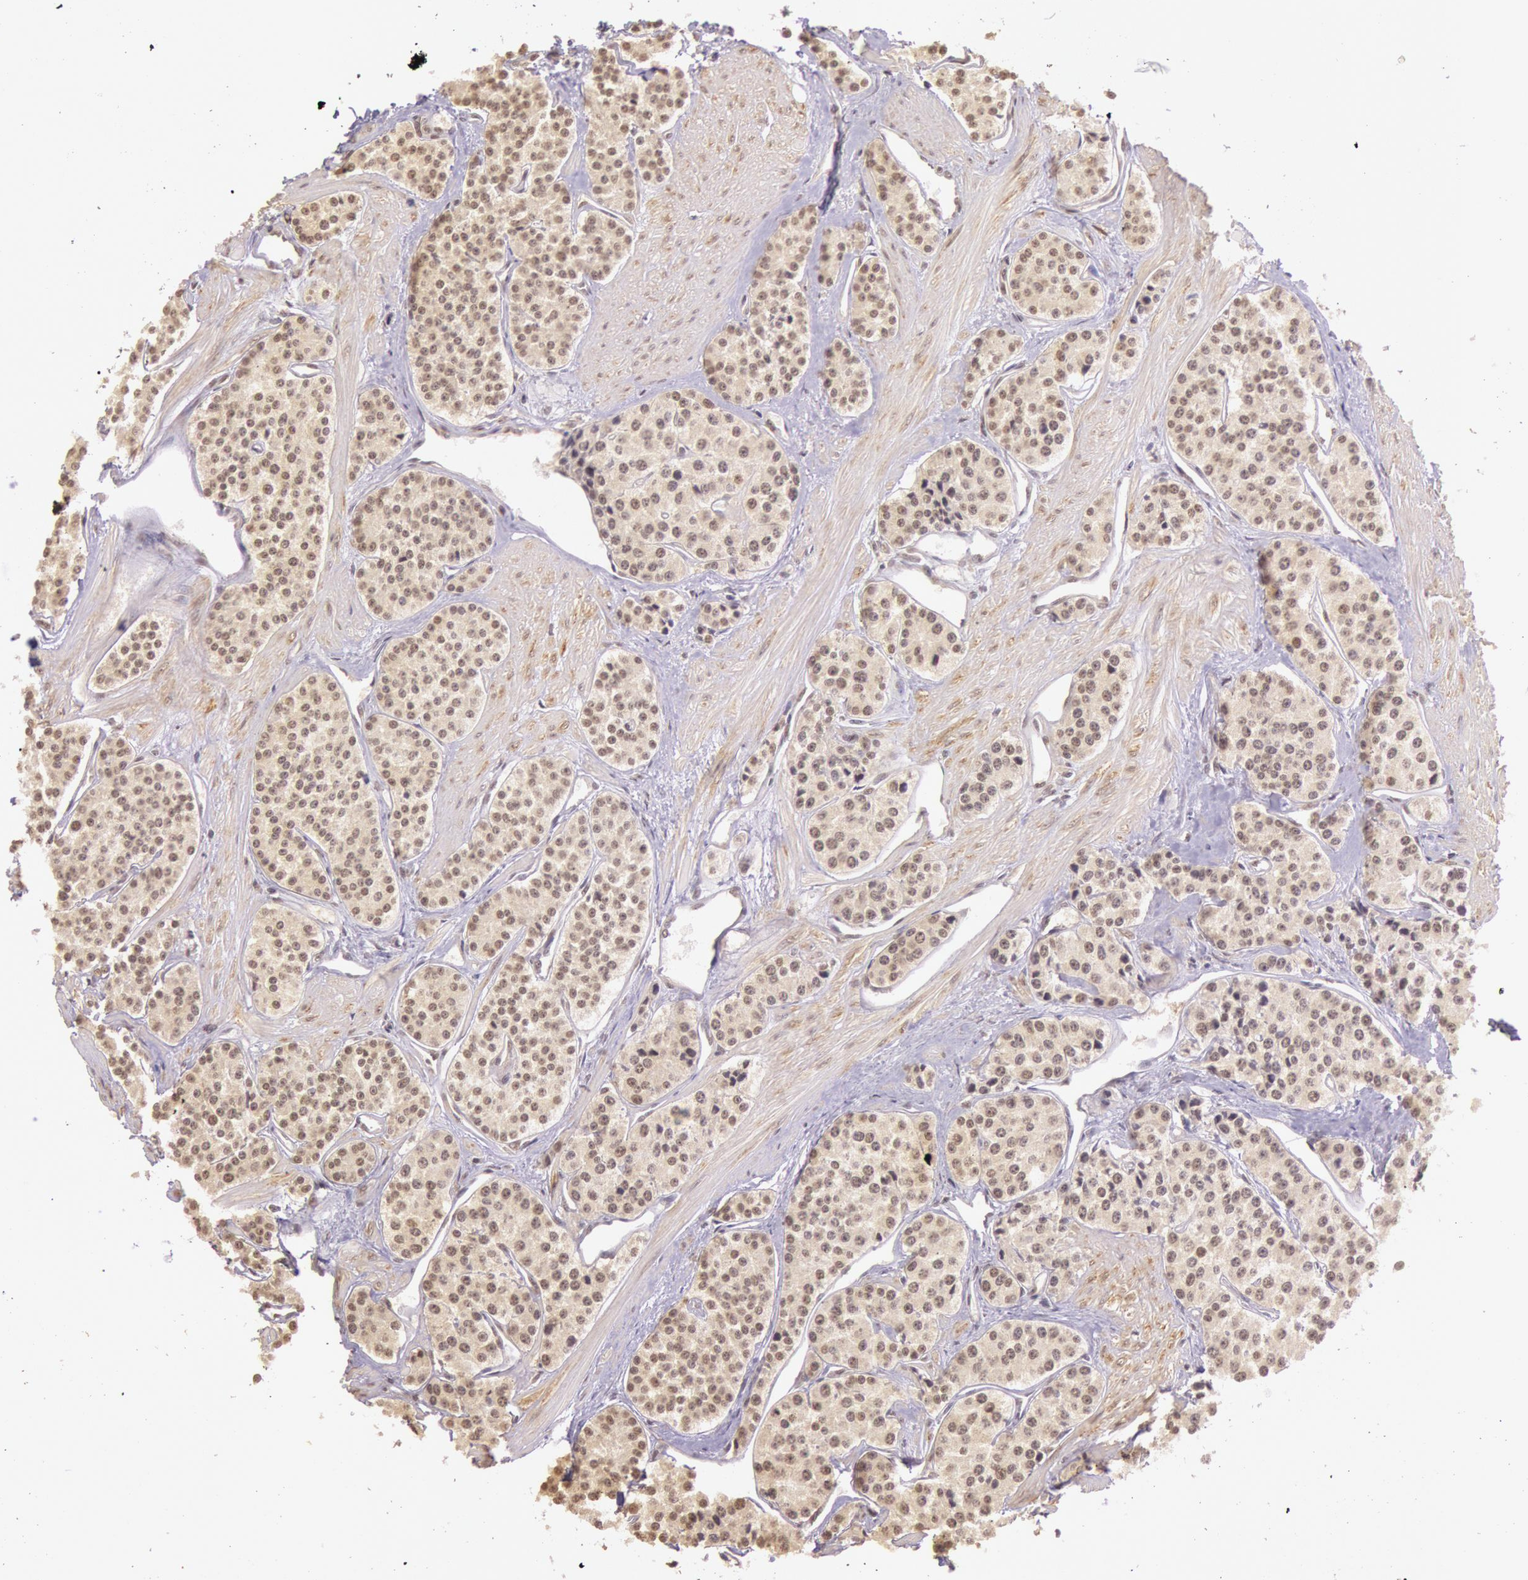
{"staining": {"intensity": "moderate", "quantity": "25%-75%", "location": "cytoplasmic/membranous"}, "tissue": "carcinoid", "cell_type": "Tumor cells", "image_type": "cancer", "snomed": [{"axis": "morphology", "description": "Carcinoid, malignant, NOS"}, {"axis": "topography", "description": "Stomach"}], "caption": "Malignant carcinoid stained for a protein (brown) demonstrates moderate cytoplasmic/membranous positive positivity in about 25%-75% of tumor cells.", "gene": "RTL10", "patient": {"sex": "female", "age": 76}}